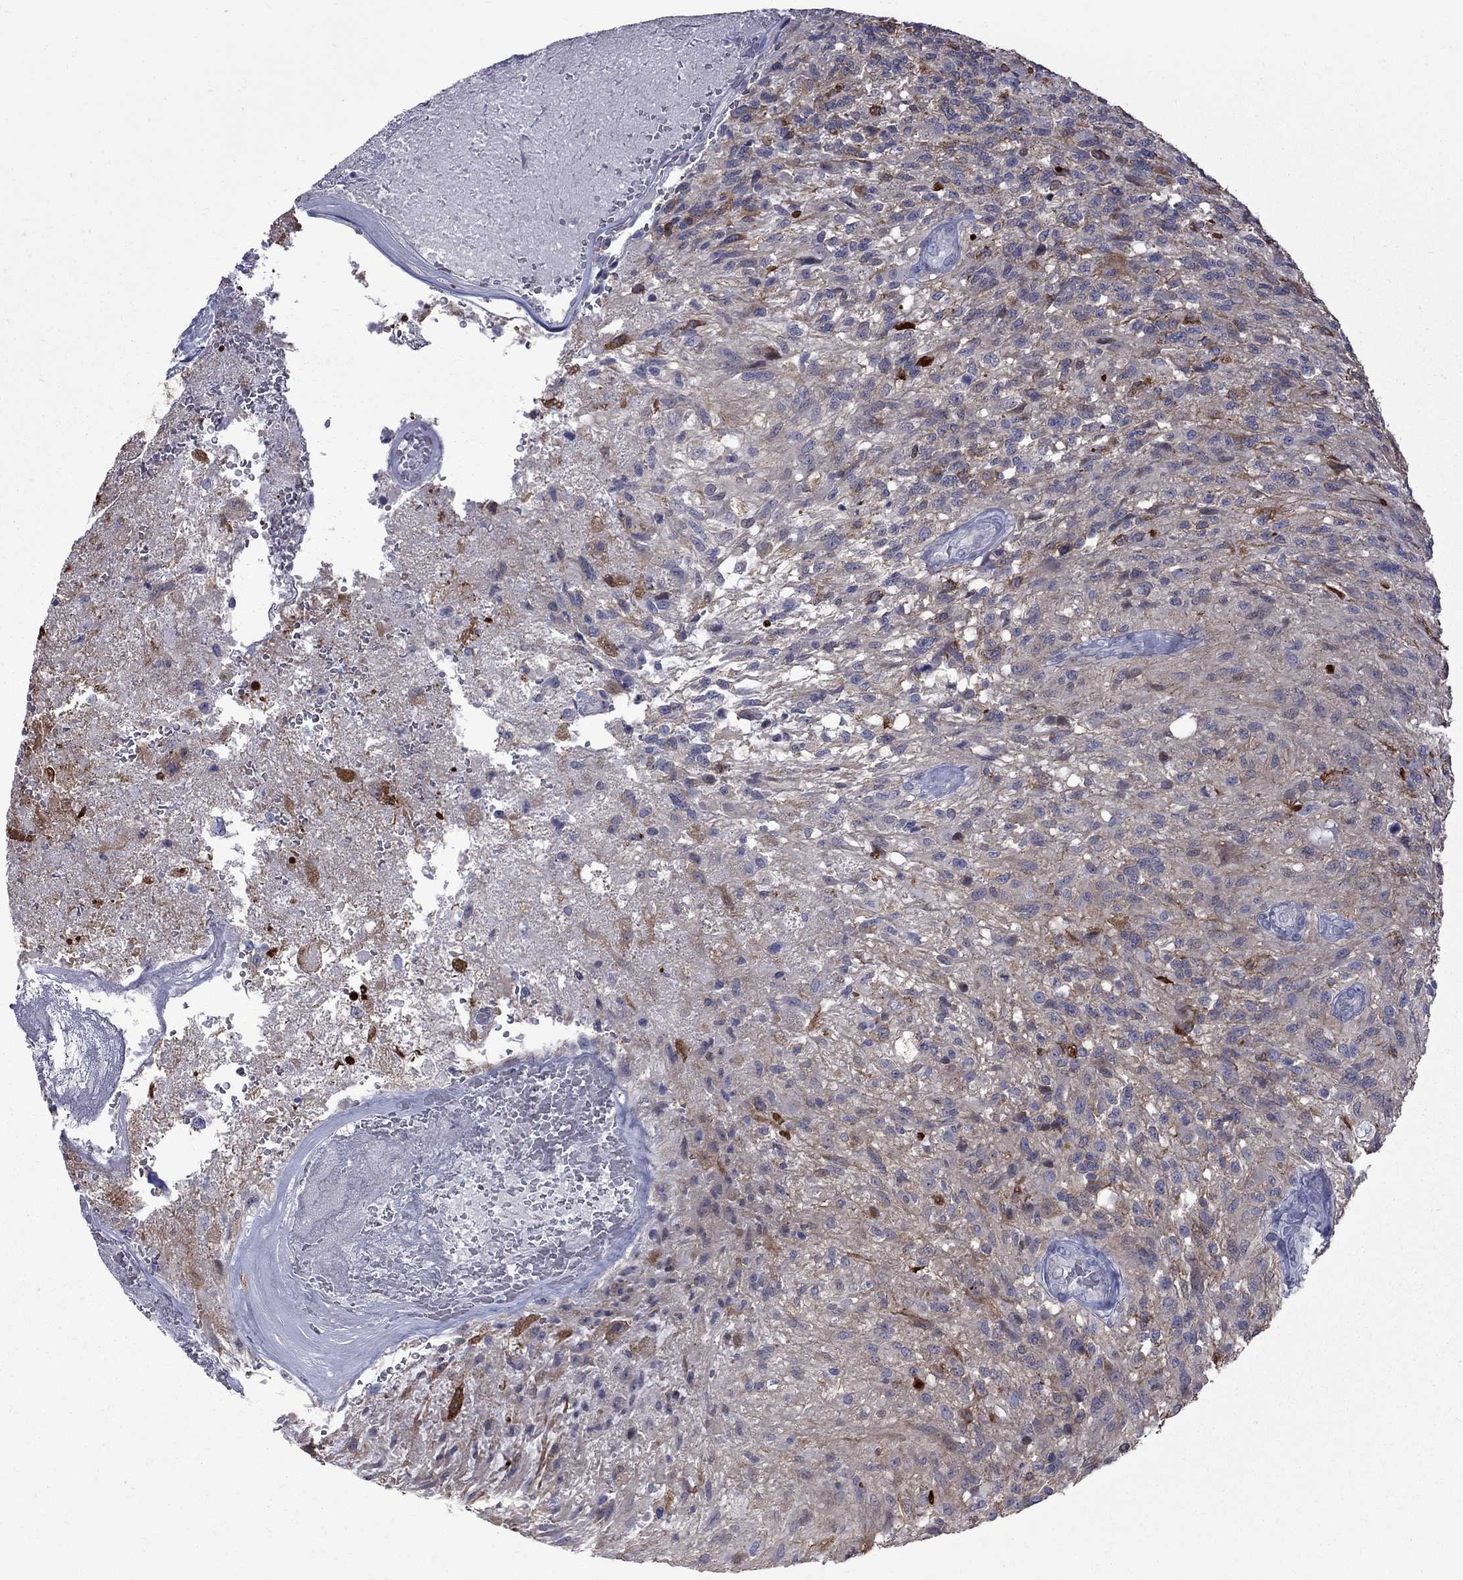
{"staining": {"intensity": "negative", "quantity": "none", "location": "none"}, "tissue": "glioma", "cell_type": "Tumor cells", "image_type": "cancer", "snomed": [{"axis": "morphology", "description": "Glioma, malignant, High grade"}, {"axis": "topography", "description": "Brain"}], "caption": "Immunohistochemistry (IHC) of human high-grade glioma (malignant) shows no positivity in tumor cells.", "gene": "NRARP", "patient": {"sex": "male", "age": 56}}